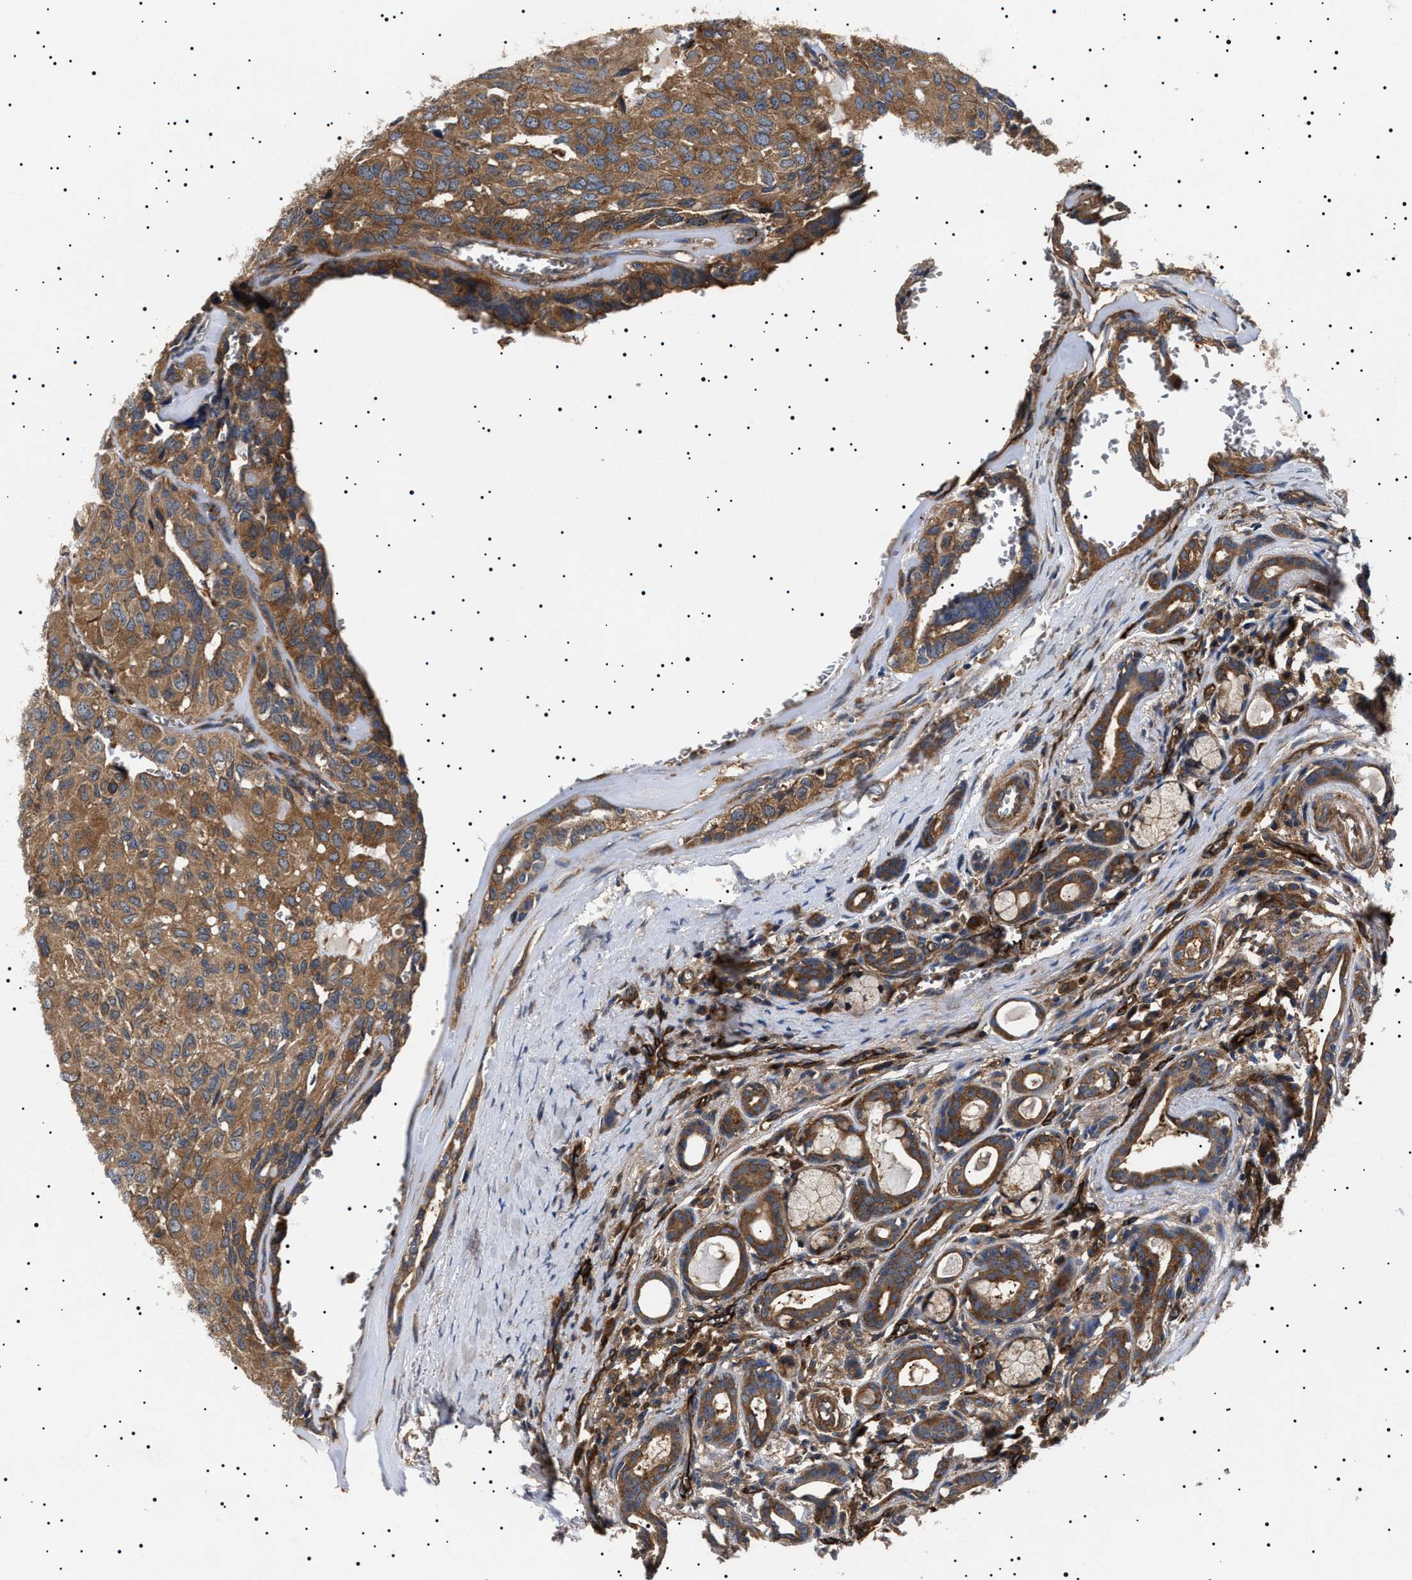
{"staining": {"intensity": "moderate", "quantity": ">75%", "location": "cytoplasmic/membranous"}, "tissue": "head and neck cancer", "cell_type": "Tumor cells", "image_type": "cancer", "snomed": [{"axis": "morphology", "description": "Adenocarcinoma, NOS"}, {"axis": "topography", "description": "Salivary gland, NOS"}, {"axis": "topography", "description": "Head-Neck"}], "caption": "IHC of adenocarcinoma (head and neck) reveals medium levels of moderate cytoplasmic/membranous staining in about >75% of tumor cells.", "gene": "TPP2", "patient": {"sex": "female", "age": 76}}